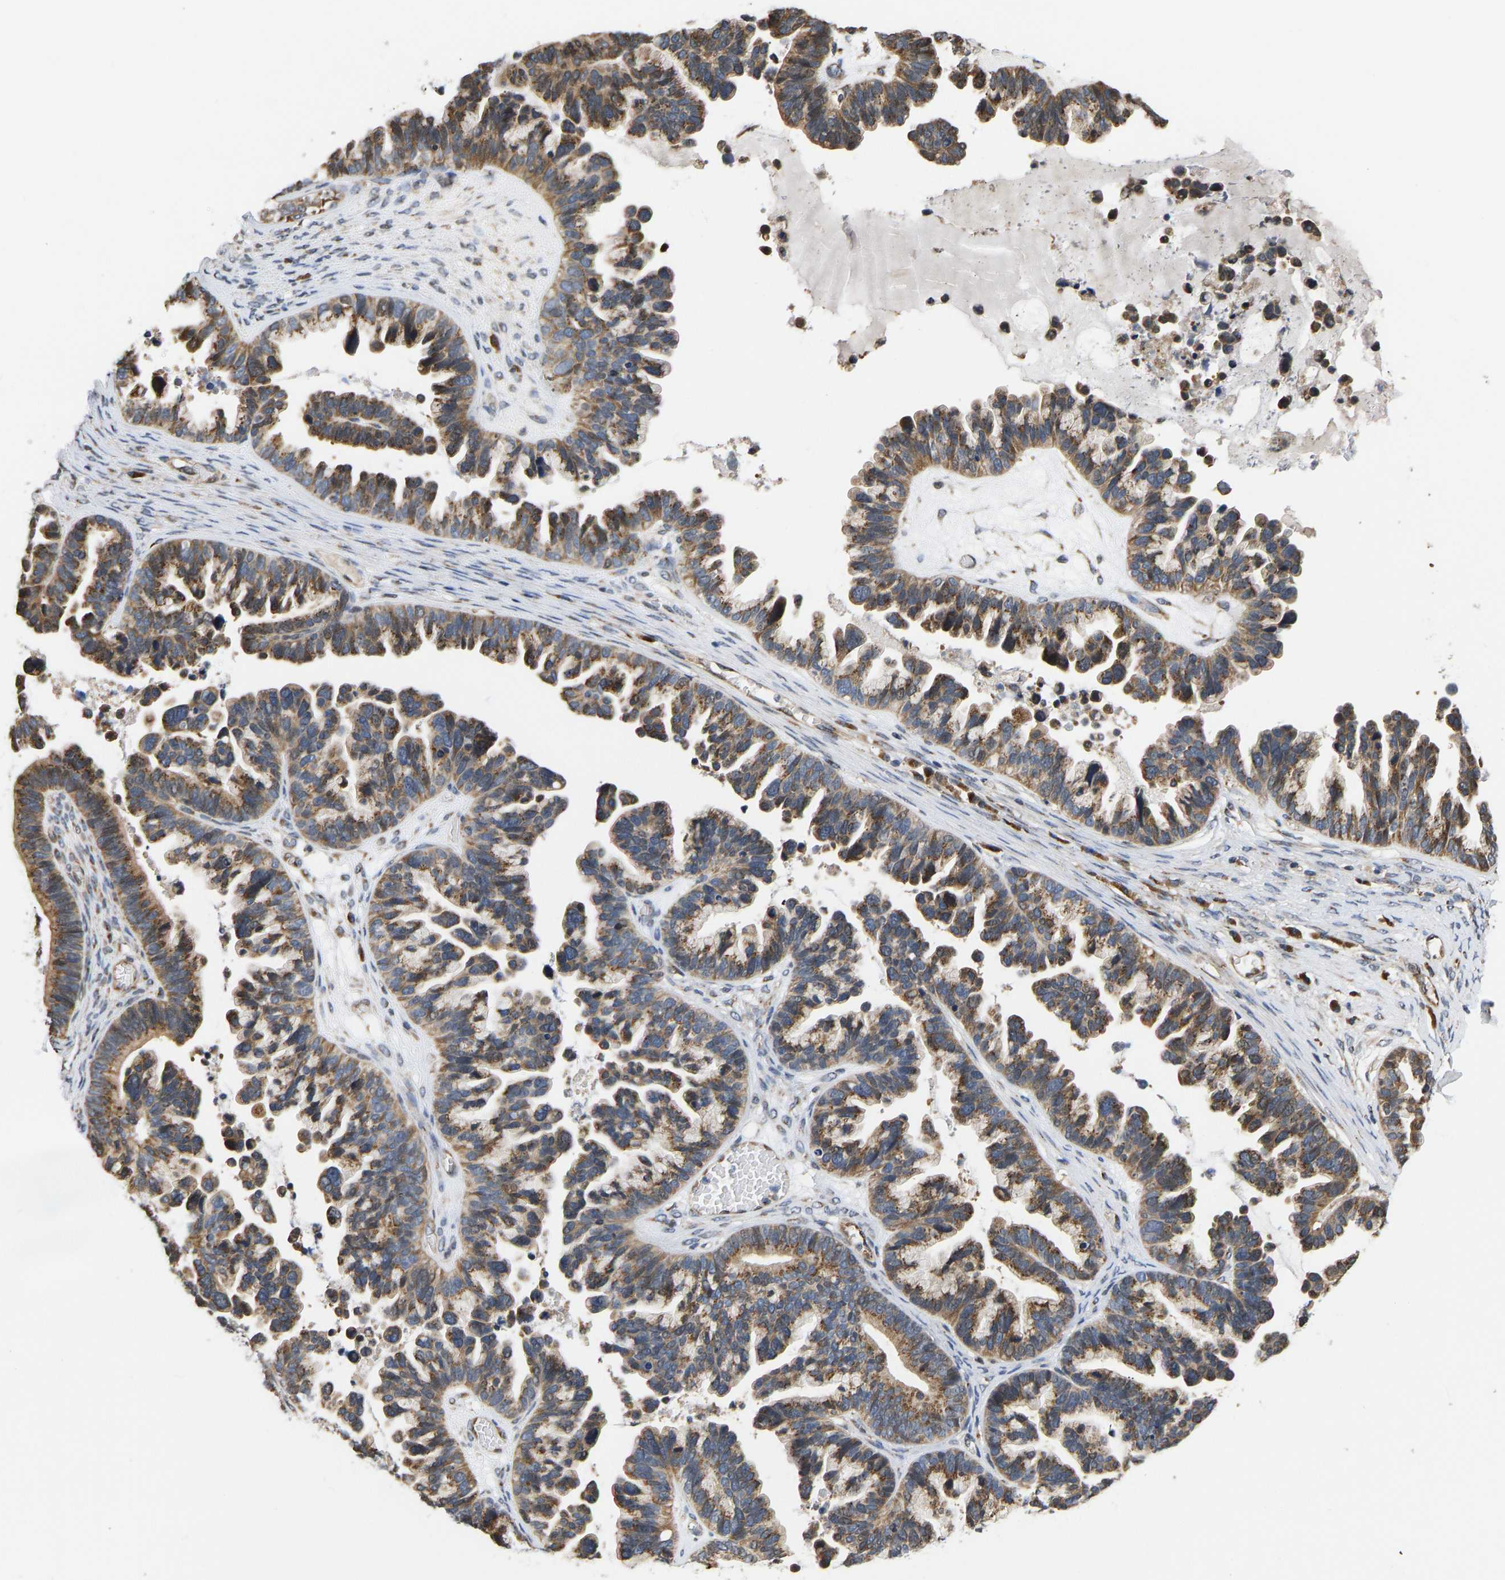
{"staining": {"intensity": "moderate", "quantity": ">75%", "location": "cytoplasmic/membranous"}, "tissue": "ovarian cancer", "cell_type": "Tumor cells", "image_type": "cancer", "snomed": [{"axis": "morphology", "description": "Cystadenocarcinoma, serous, NOS"}, {"axis": "topography", "description": "Ovary"}], "caption": "Protein positivity by immunohistochemistry (IHC) exhibits moderate cytoplasmic/membranous positivity in about >75% of tumor cells in ovarian serous cystadenocarcinoma.", "gene": "YIPF4", "patient": {"sex": "female", "age": 56}}